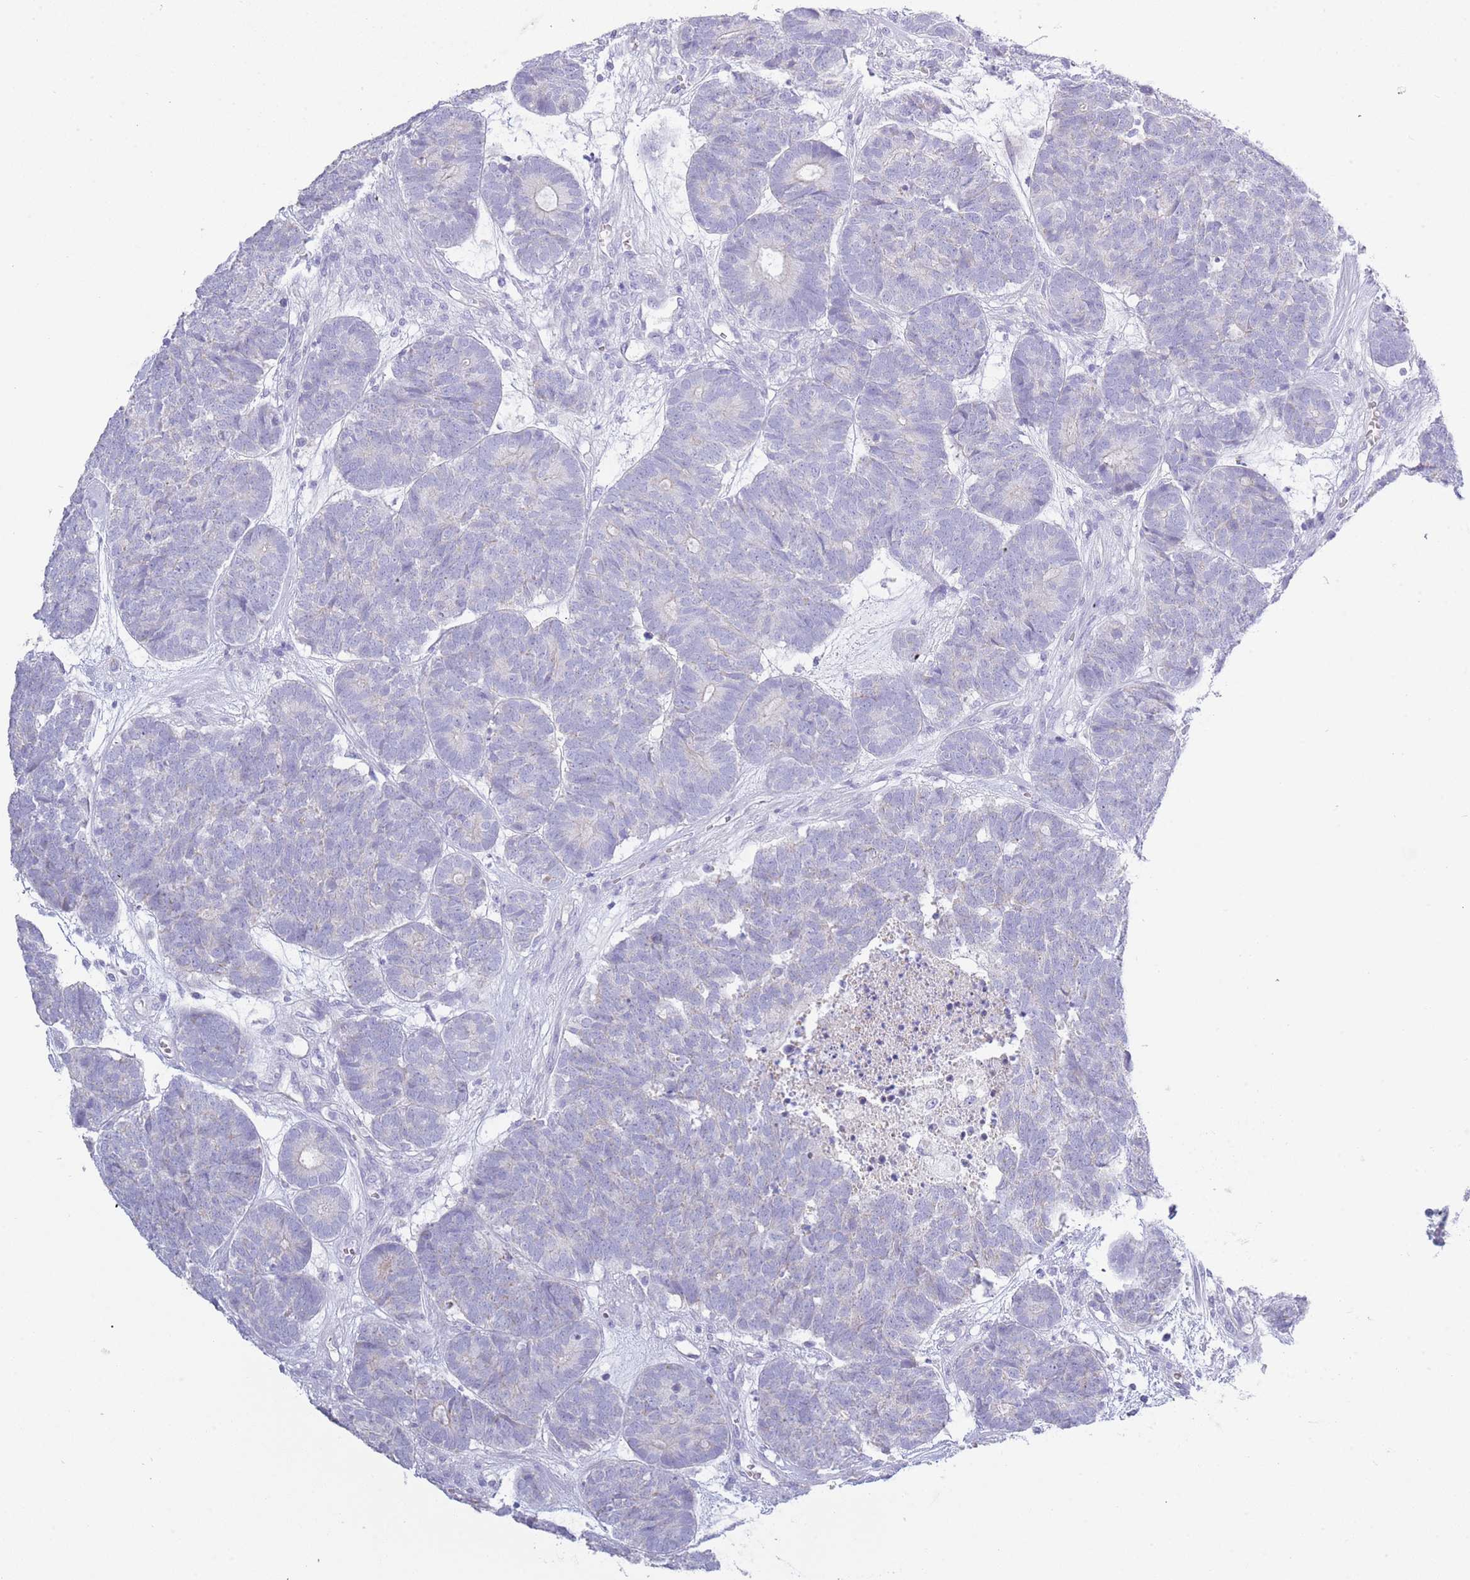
{"staining": {"intensity": "negative", "quantity": "none", "location": "none"}, "tissue": "head and neck cancer", "cell_type": "Tumor cells", "image_type": "cancer", "snomed": [{"axis": "morphology", "description": "Adenocarcinoma, NOS"}, {"axis": "topography", "description": "Head-Neck"}], "caption": "A photomicrograph of adenocarcinoma (head and neck) stained for a protein shows no brown staining in tumor cells.", "gene": "ACR", "patient": {"sex": "female", "age": 81}}